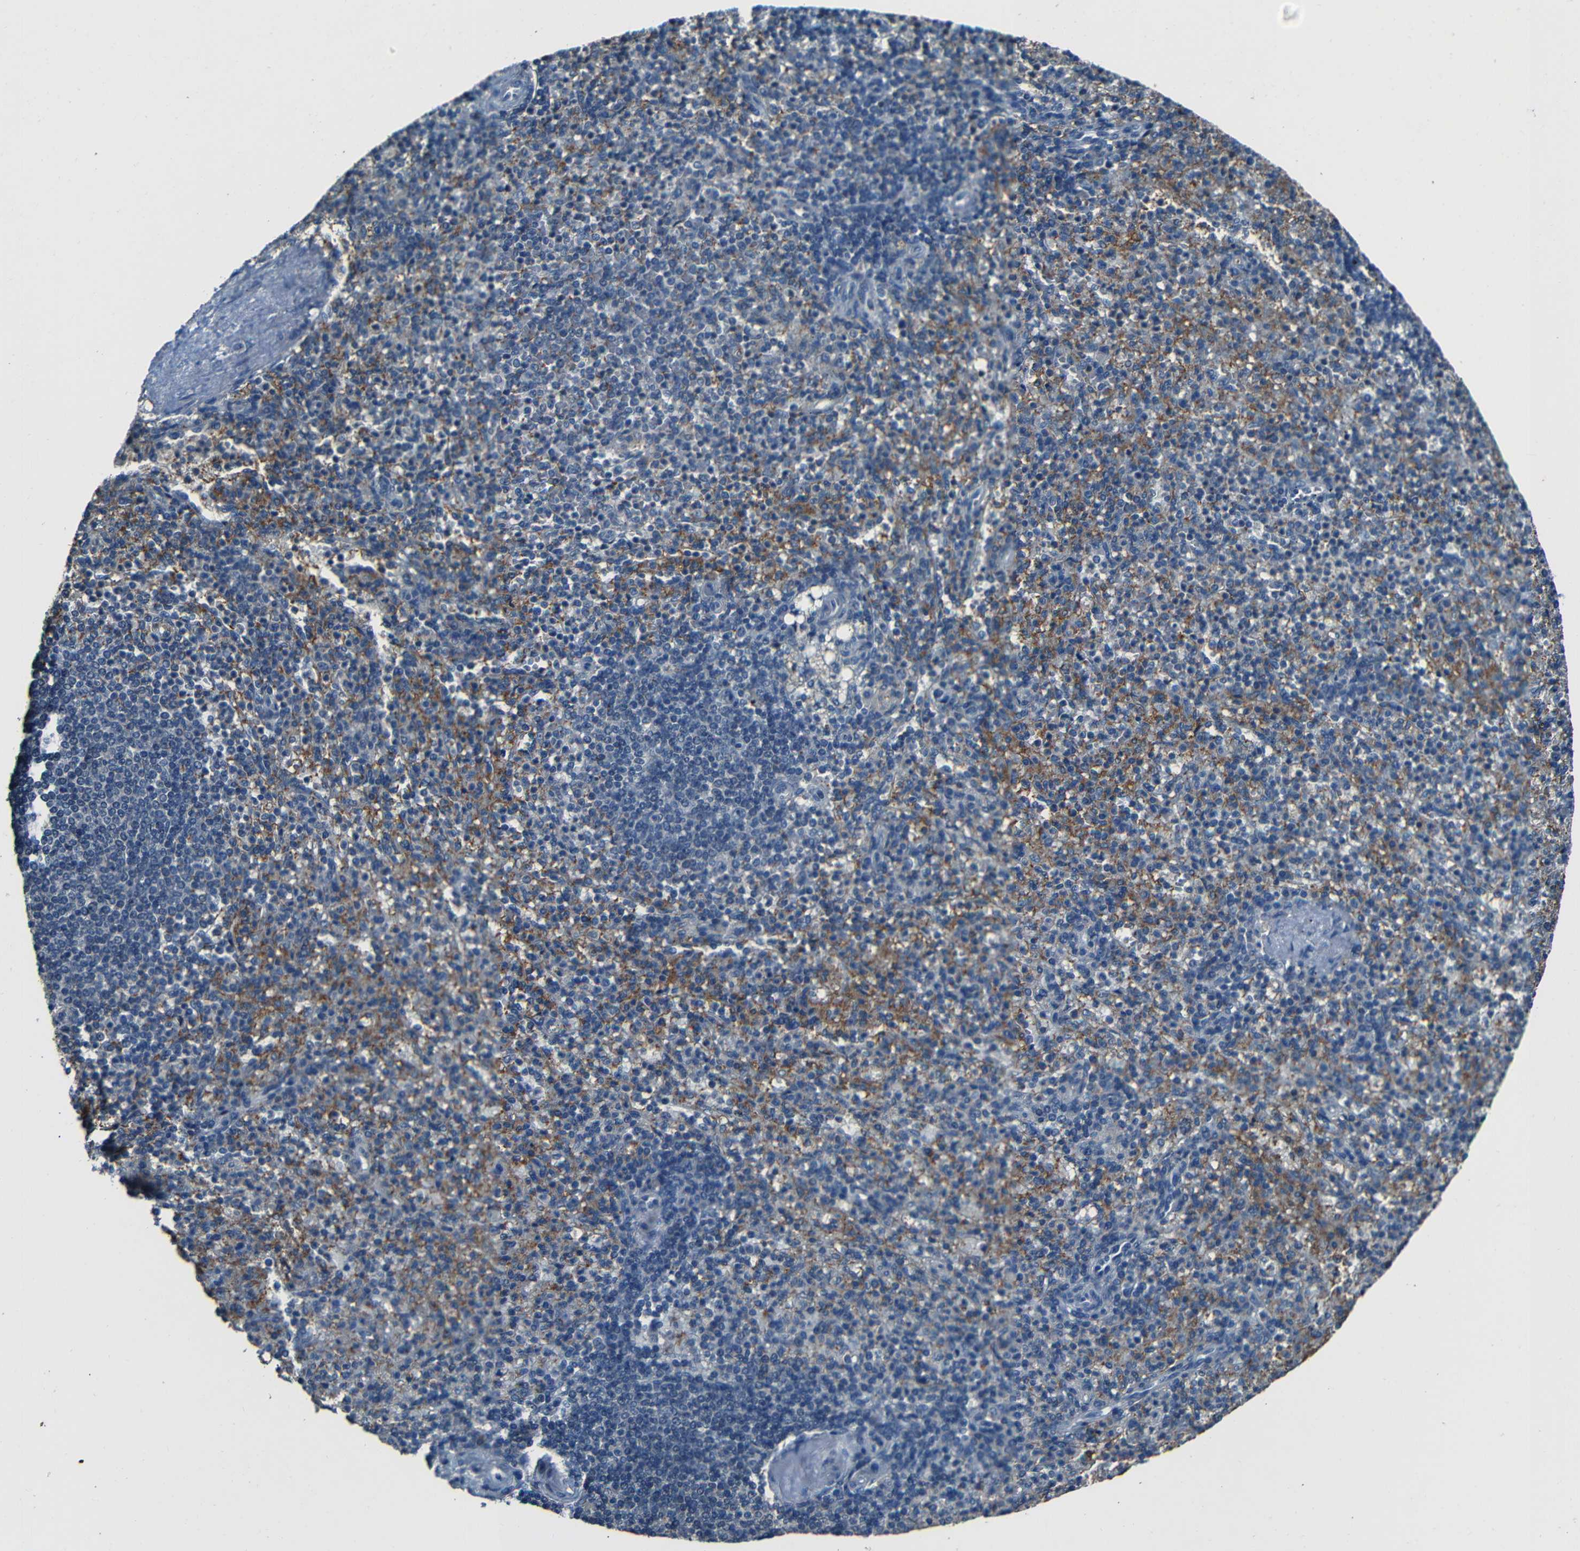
{"staining": {"intensity": "moderate", "quantity": "<25%", "location": "cytoplasmic/membranous"}, "tissue": "spleen", "cell_type": "Cells in red pulp", "image_type": "normal", "snomed": [{"axis": "morphology", "description": "Normal tissue, NOS"}, {"axis": "topography", "description": "Spleen"}], "caption": "Protein expression by immunohistochemistry shows moderate cytoplasmic/membranous expression in about <25% of cells in red pulp in unremarkable spleen. The staining is performed using DAB brown chromogen to label protein expression. The nuclei are counter-stained blue using hematoxylin.", "gene": "SLA", "patient": {"sex": "female", "age": 74}}